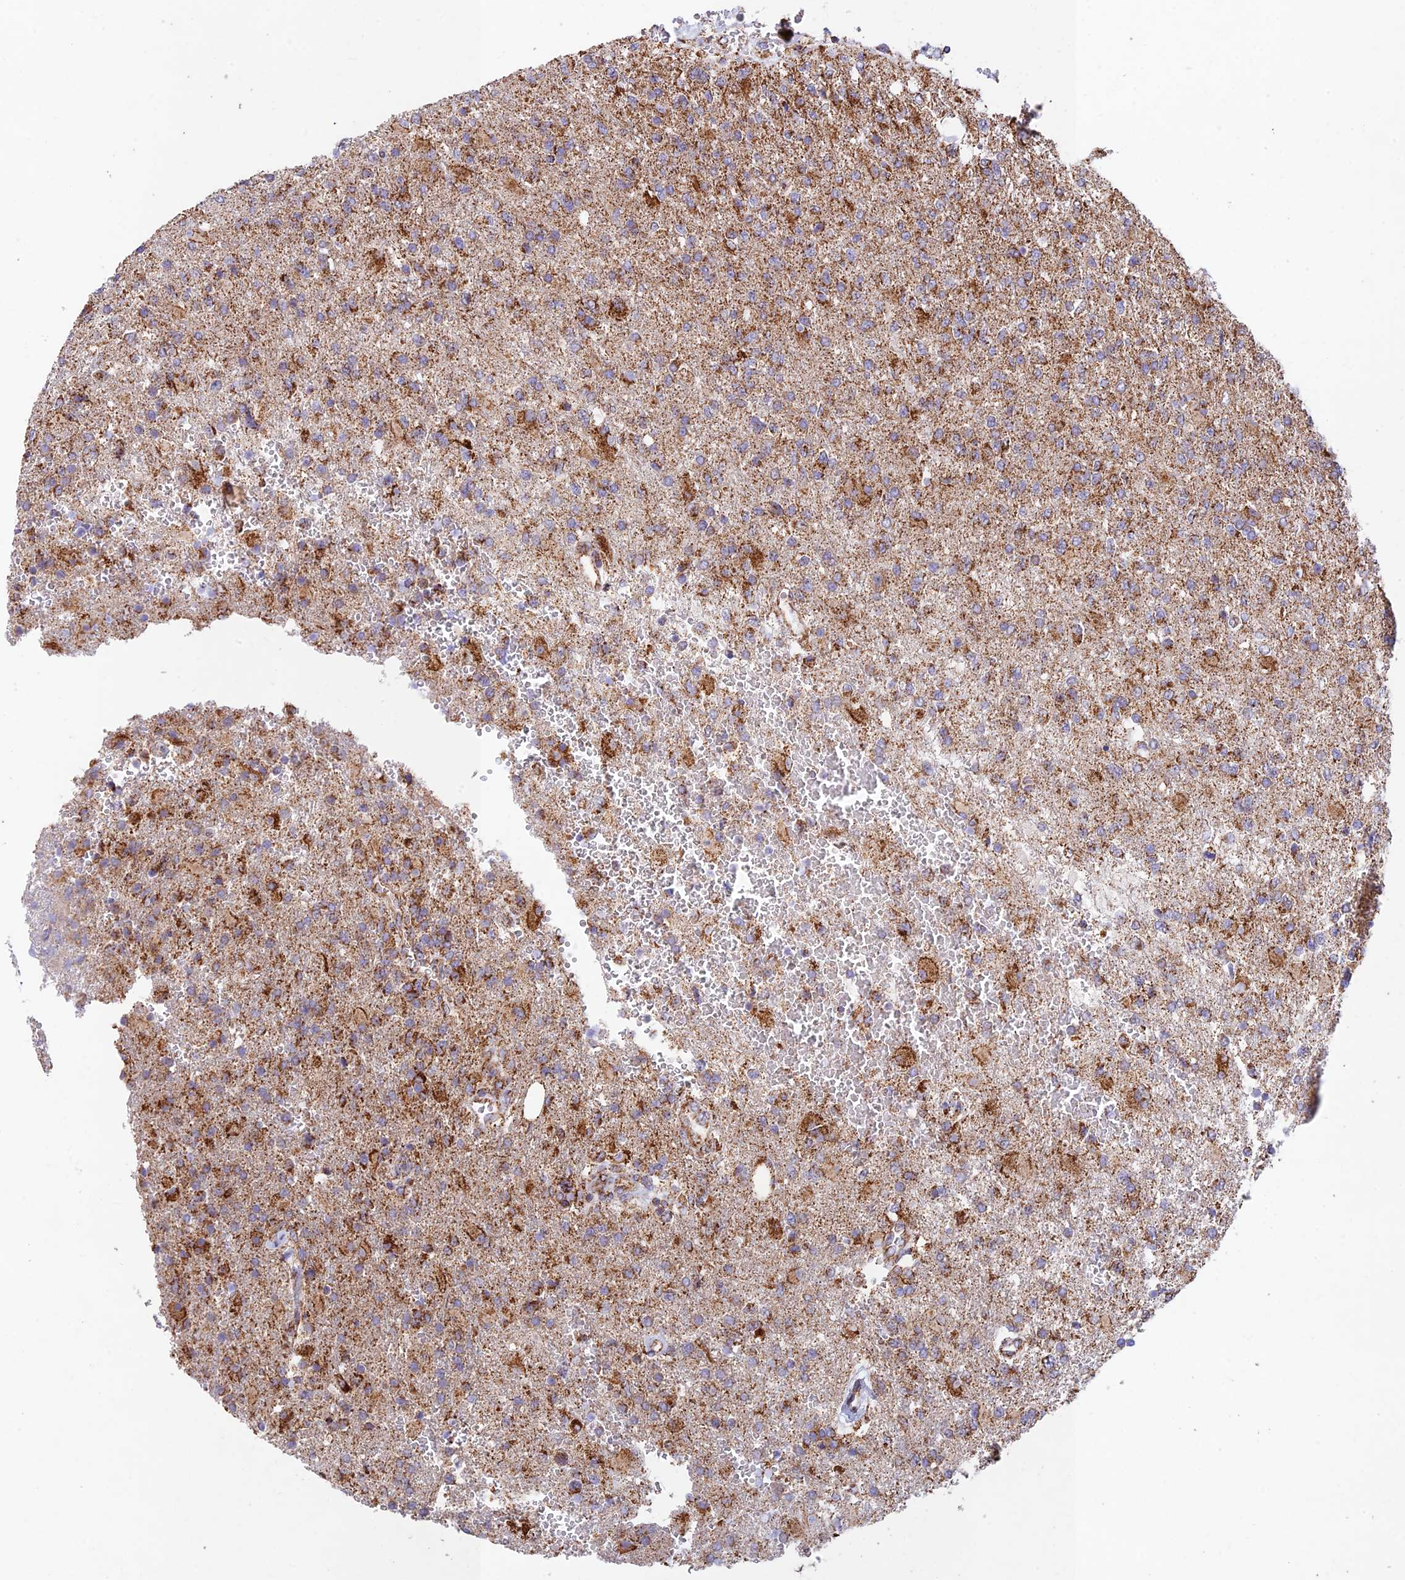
{"staining": {"intensity": "moderate", "quantity": "<25%", "location": "cytoplasmic/membranous"}, "tissue": "glioma", "cell_type": "Tumor cells", "image_type": "cancer", "snomed": [{"axis": "morphology", "description": "Glioma, malignant, High grade"}, {"axis": "topography", "description": "Brain"}], "caption": "A micrograph showing moderate cytoplasmic/membranous positivity in about <25% of tumor cells in glioma, as visualized by brown immunohistochemical staining.", "gene": "KHDC3L", "patient": {"sex": "male", "age": 56}}